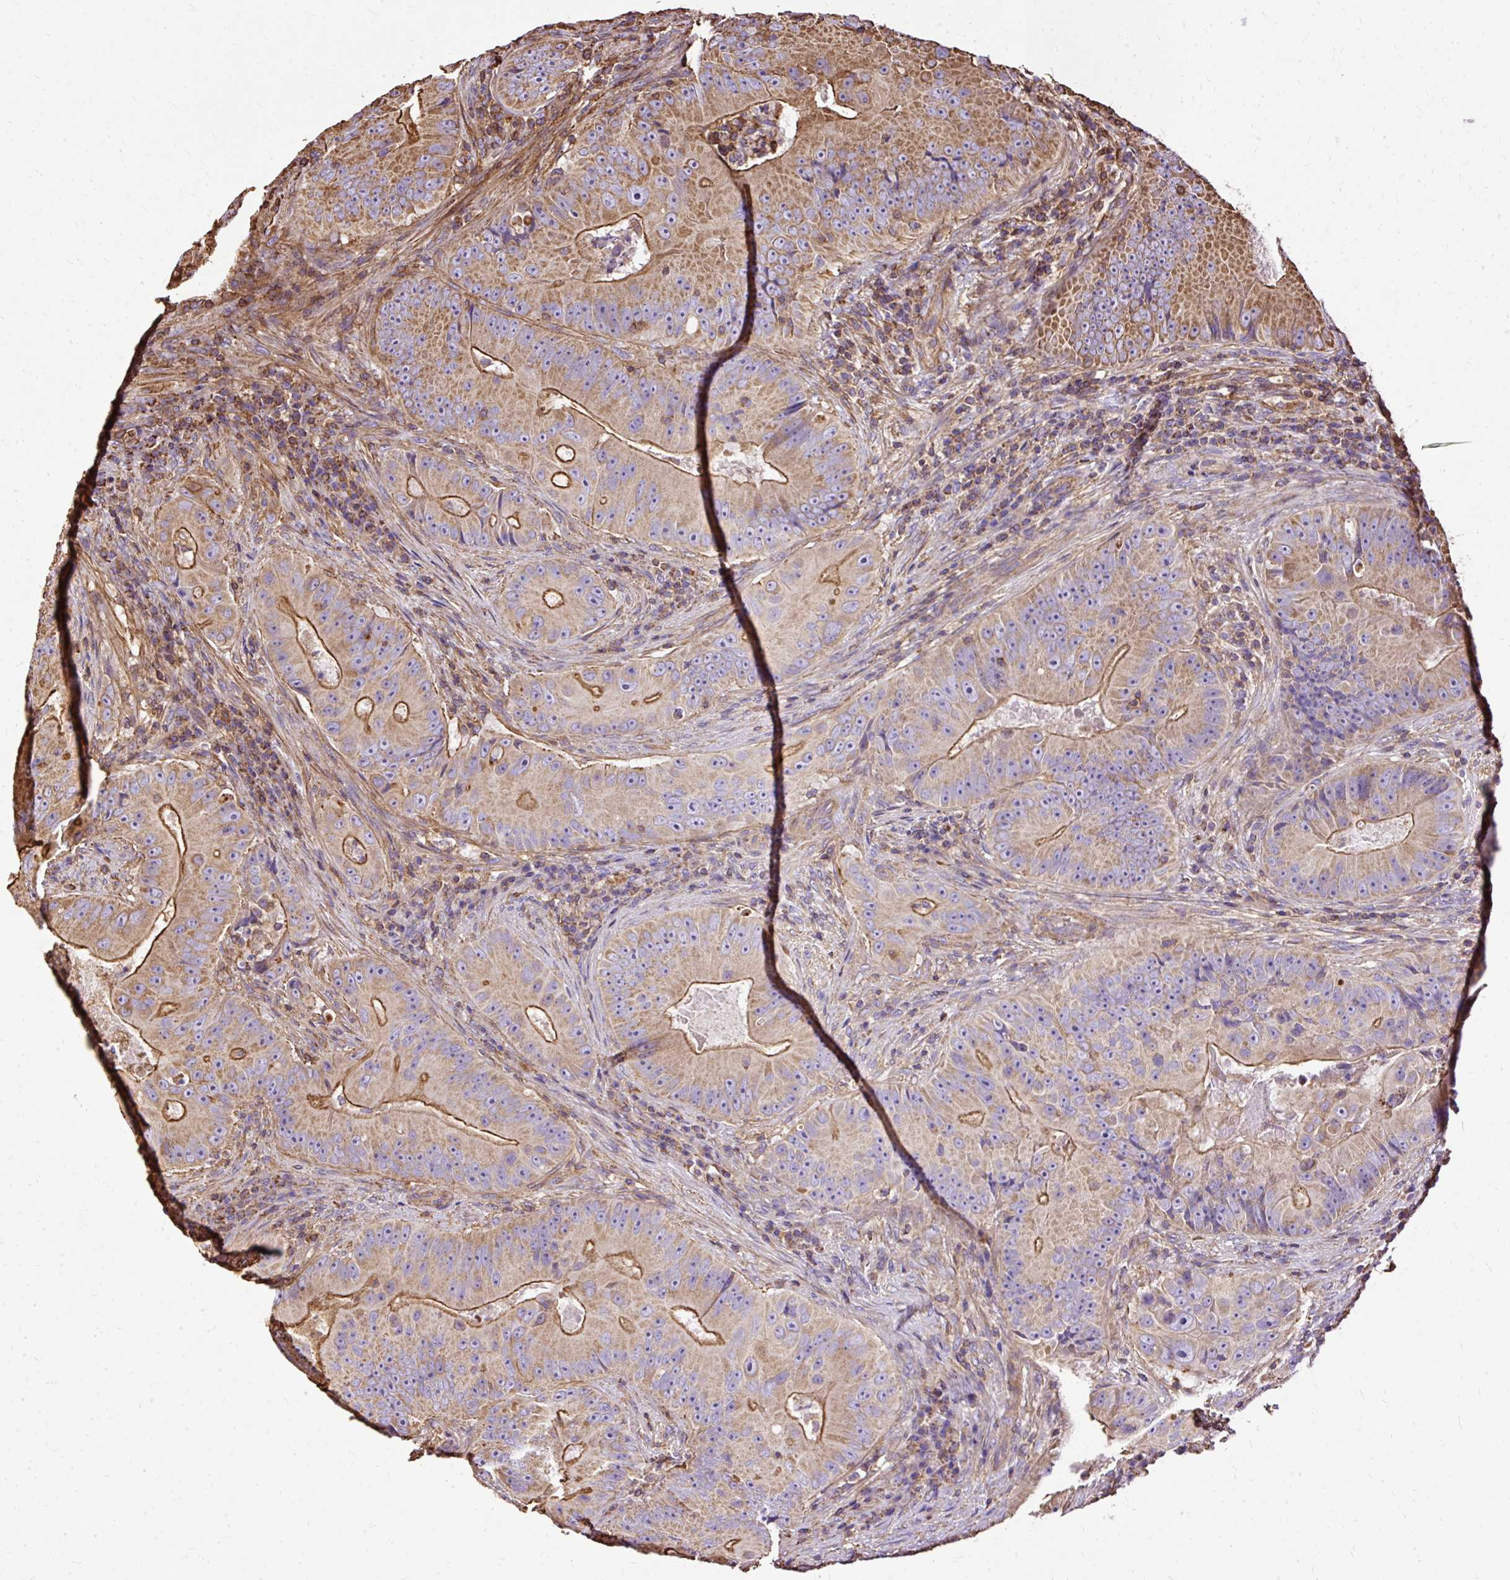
{"staining": {"intensity": "moderate", "quantity": "25%-75%", "location": "cytoplasmic/membranous"}, "tissue": "colorectal cancer", "cell_type": "Tumor cells", "image_type": "cancer", "snomed": [{"axis": "morphology", "description": "Adenocarcinoma, NOS"}, {"axis": "topography", "description": "Colon"}], "caption": "Protein staining exhibits moderate cytoplasmic/membranous expression in about 25%-75% of tumor cells in colorectal adenocarcinoma.", "gene": "KLHL11", "patient": {"sex": "female", "age": 86}}